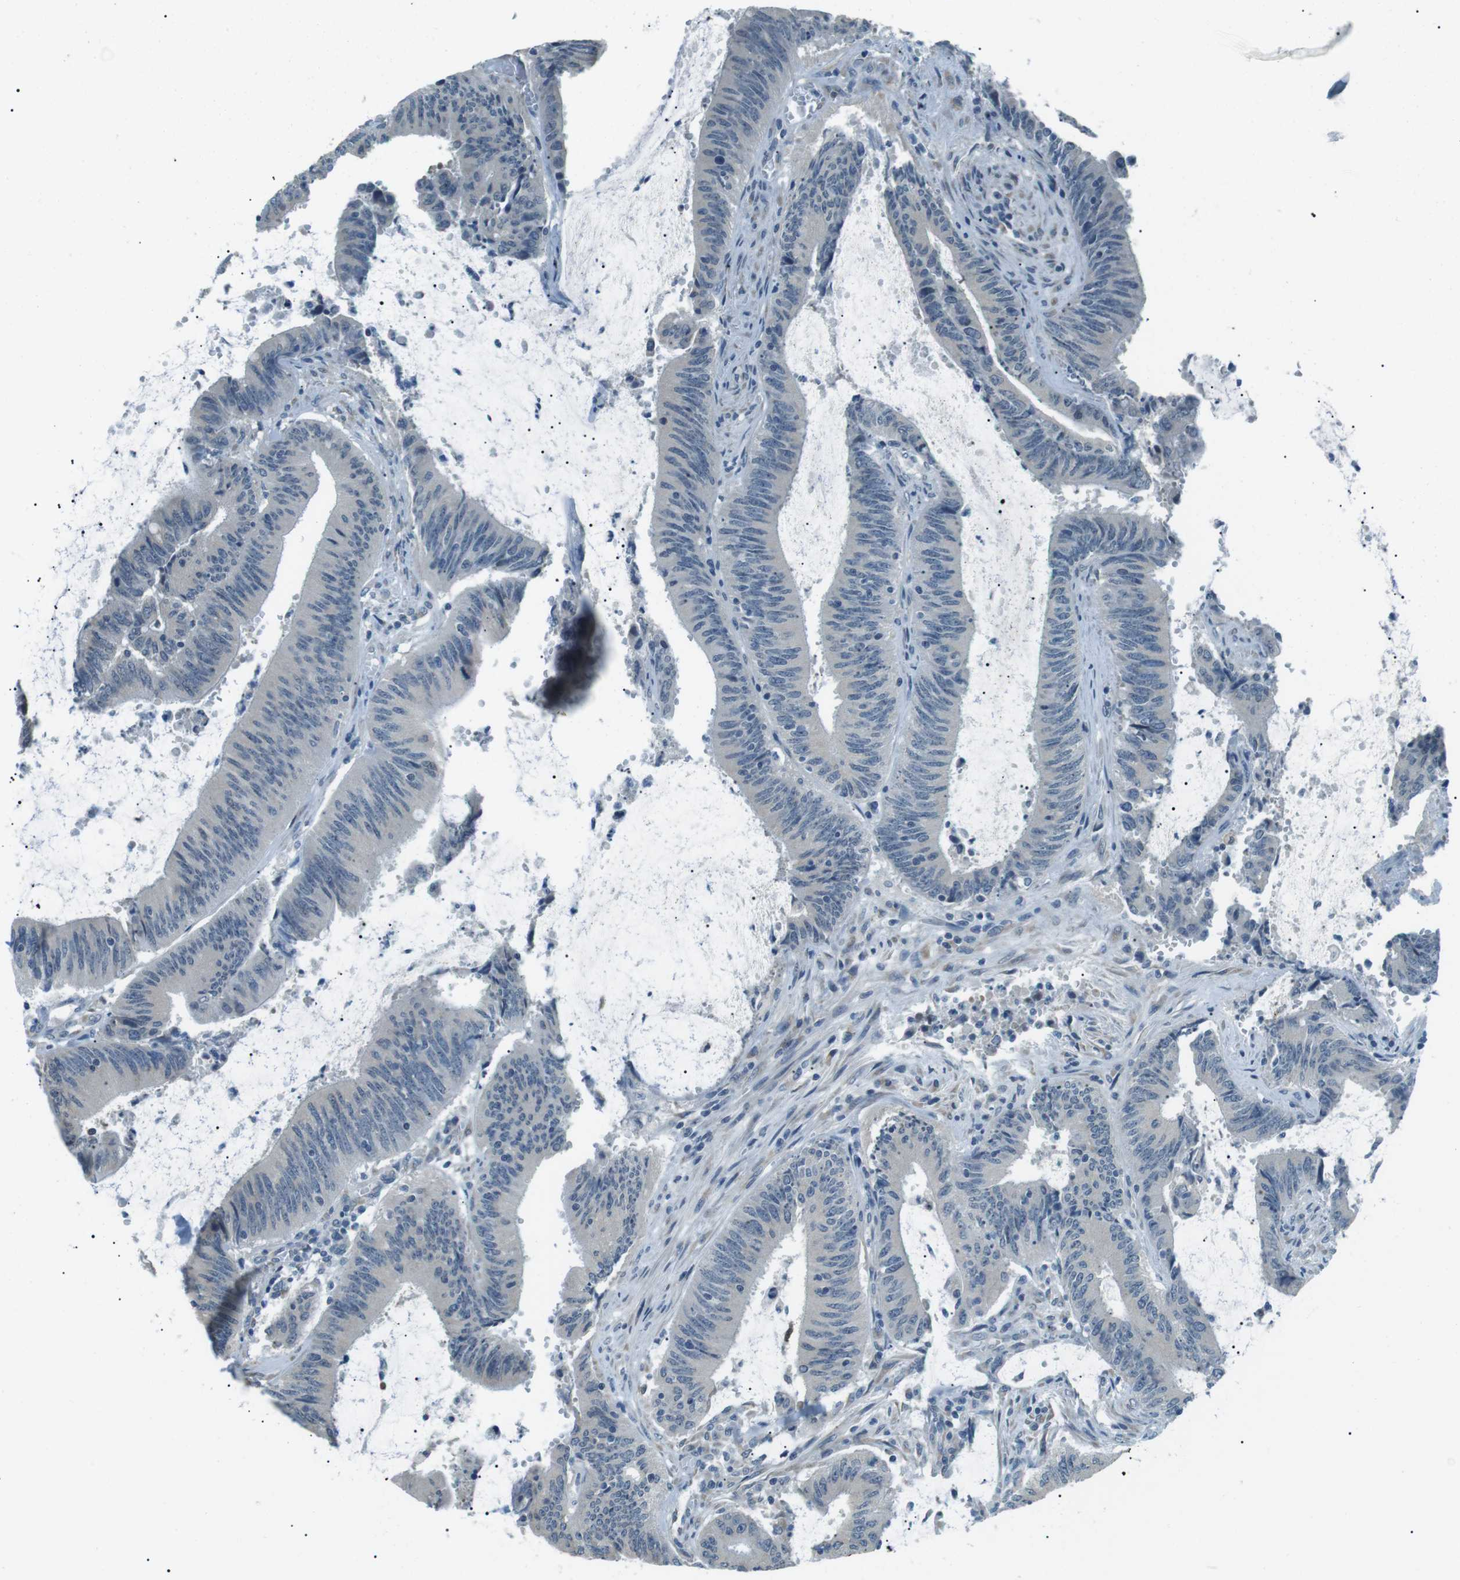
{"staining": {"intensity": "negative", "quantity": "none", "location": "none"}, "tissue": "colorectal cancer", "cell_type": "Tumor cells", "image_type": "cancer", "snomed": [{"axis": "morphology", "description": "Normal tissue, NOS"}, {"axis": "morphology", "description": "Adenocarcinoma, NOS"}, {"axis": "topography", "description": "Rectum"}], "caption": "The image displays no significant expression in tumor cells of colorectal adenocarcinoma.", "gene": "SERPINB2", "patient": {"sex": "female", "age": 66}}